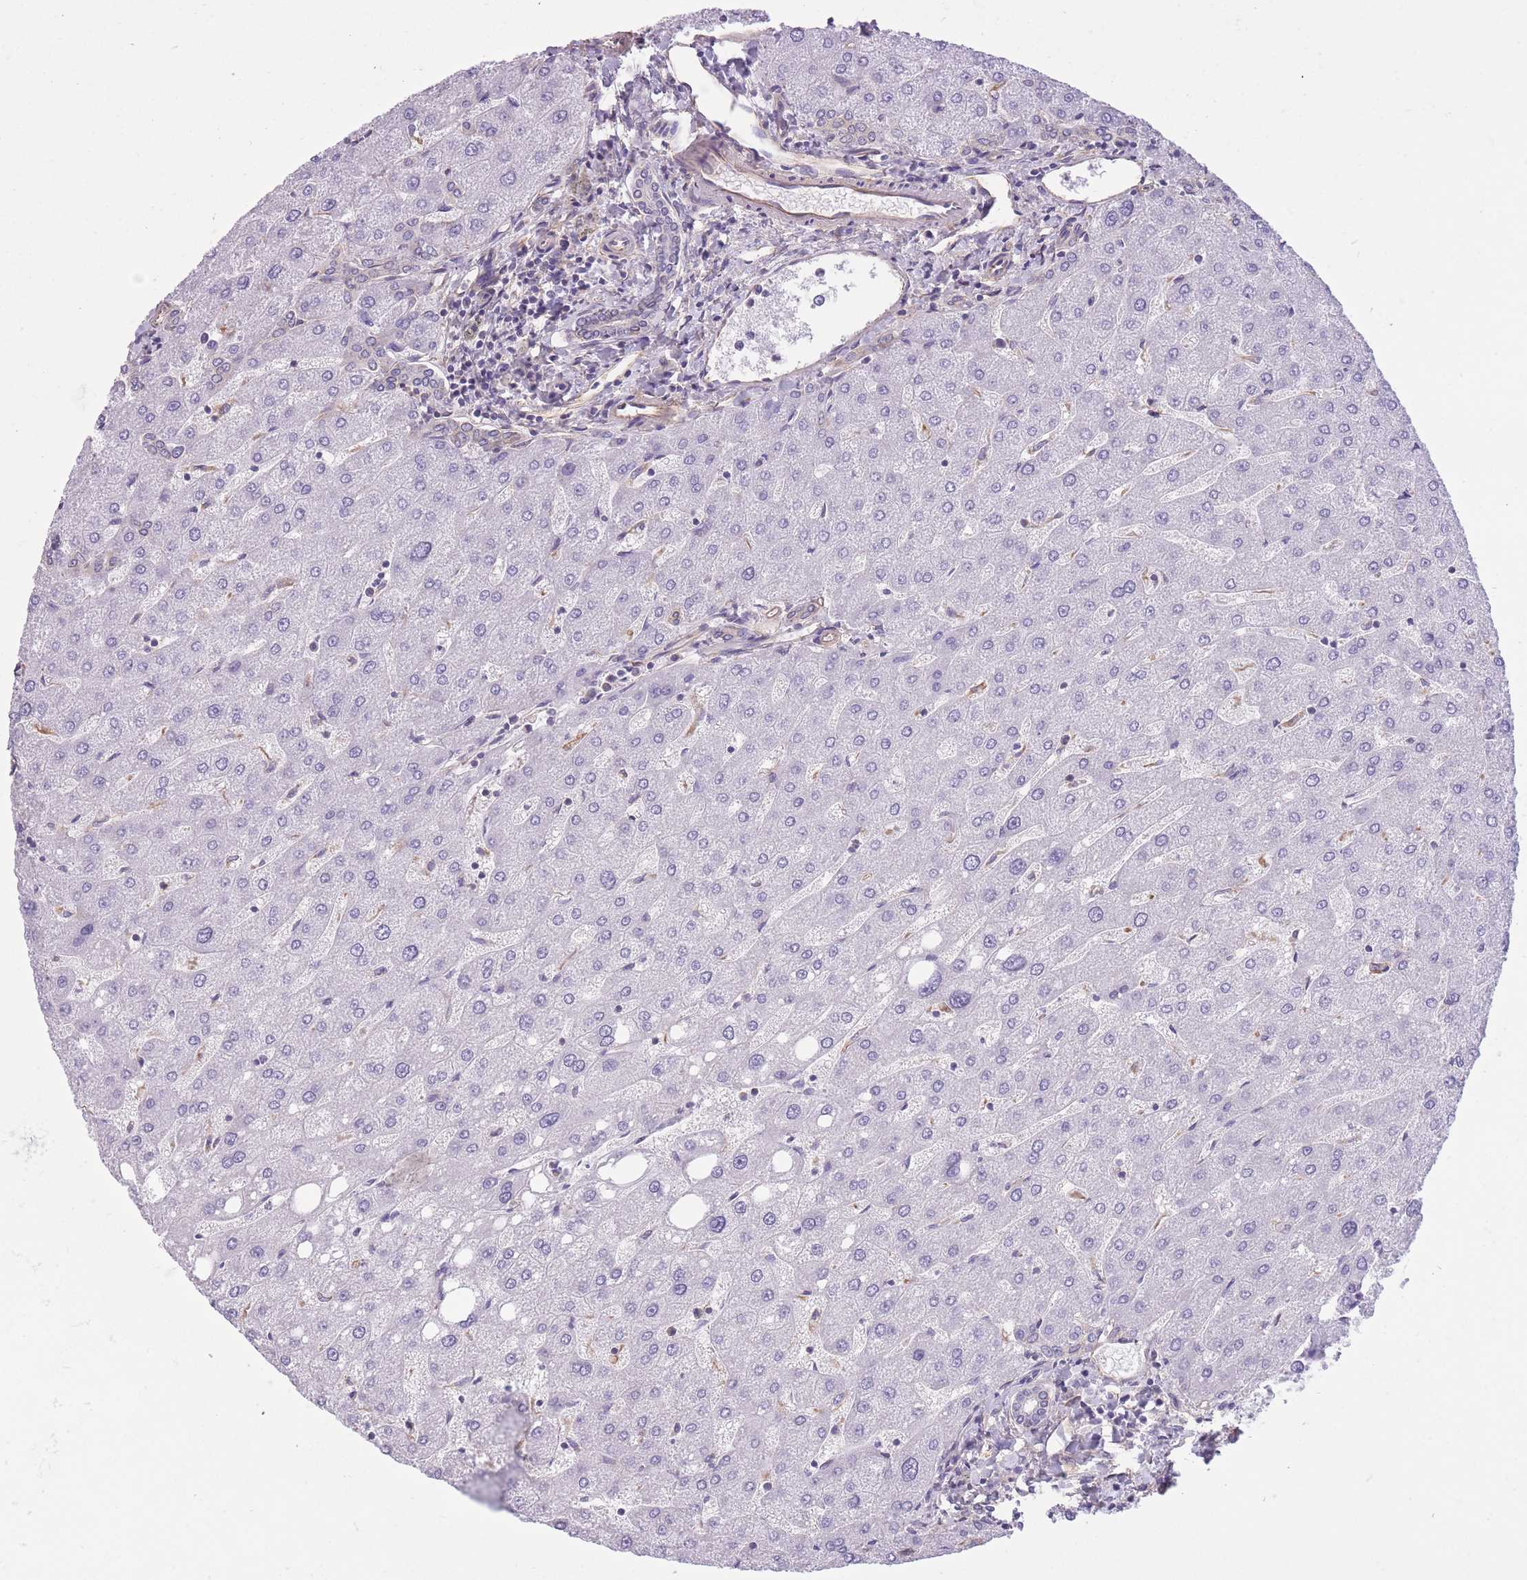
{"staining": {"intensity": "negative", "quantity": "none", "location": "none"}, "tissue": "liver", "cell_type": "Cholangiocytes", "image_type": "normal", "snomed": [{"axis": "morphology", "description": "Normal tissue, NOS"}, {"axis": "topography", "description": "Liver"}], "caption": "Immunohistochemistry (IHC) histopathology image of normal human liver stained for a protein (brown), which shows no positivity in cholangiocytes.", "gene": "ADD1", "patient": {"sex": "male", "age": 67}}